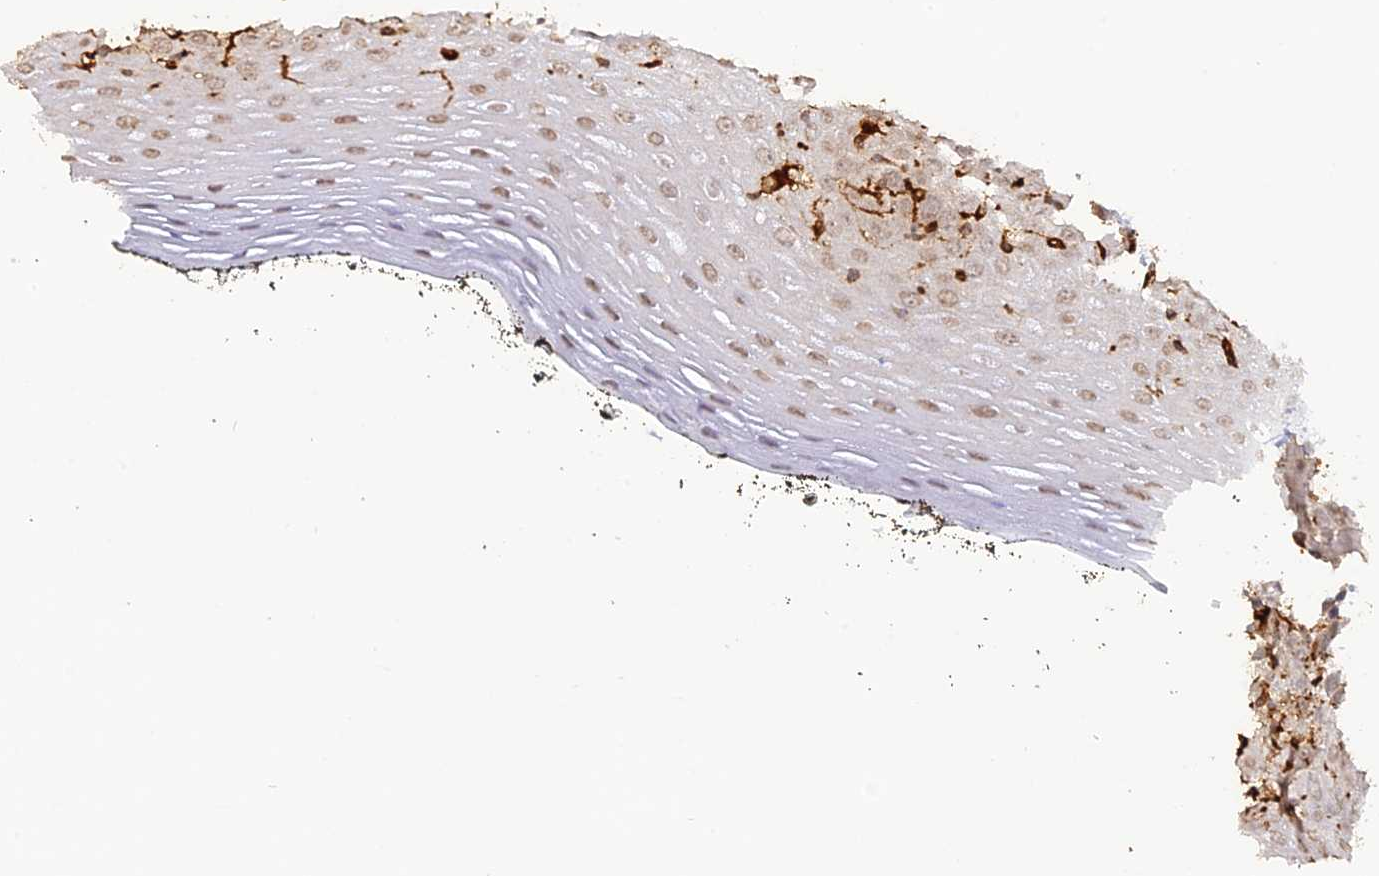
{"staining": {"intensity": "weak", "quantity": "<25%", "location": "nuclear"}, "tissue": "oral mucosa", "cell_type": "Squamous epithelial cells", "image_type": "normal", "snomed": [{"axis": "morphology", "description": "Normal tissue, NOS"}, {"axis": "topography", "description": "Oral tissue"}], "caption": "The micrograph reveals no significant staining in squamous epithelial cells of oral mucosa. The staining is performed using DAB brown chromogen with nuclei counter-stained in using hematoxylin.", "gene": "APOBR", "patient": {"sex": "male", "age": 74}}